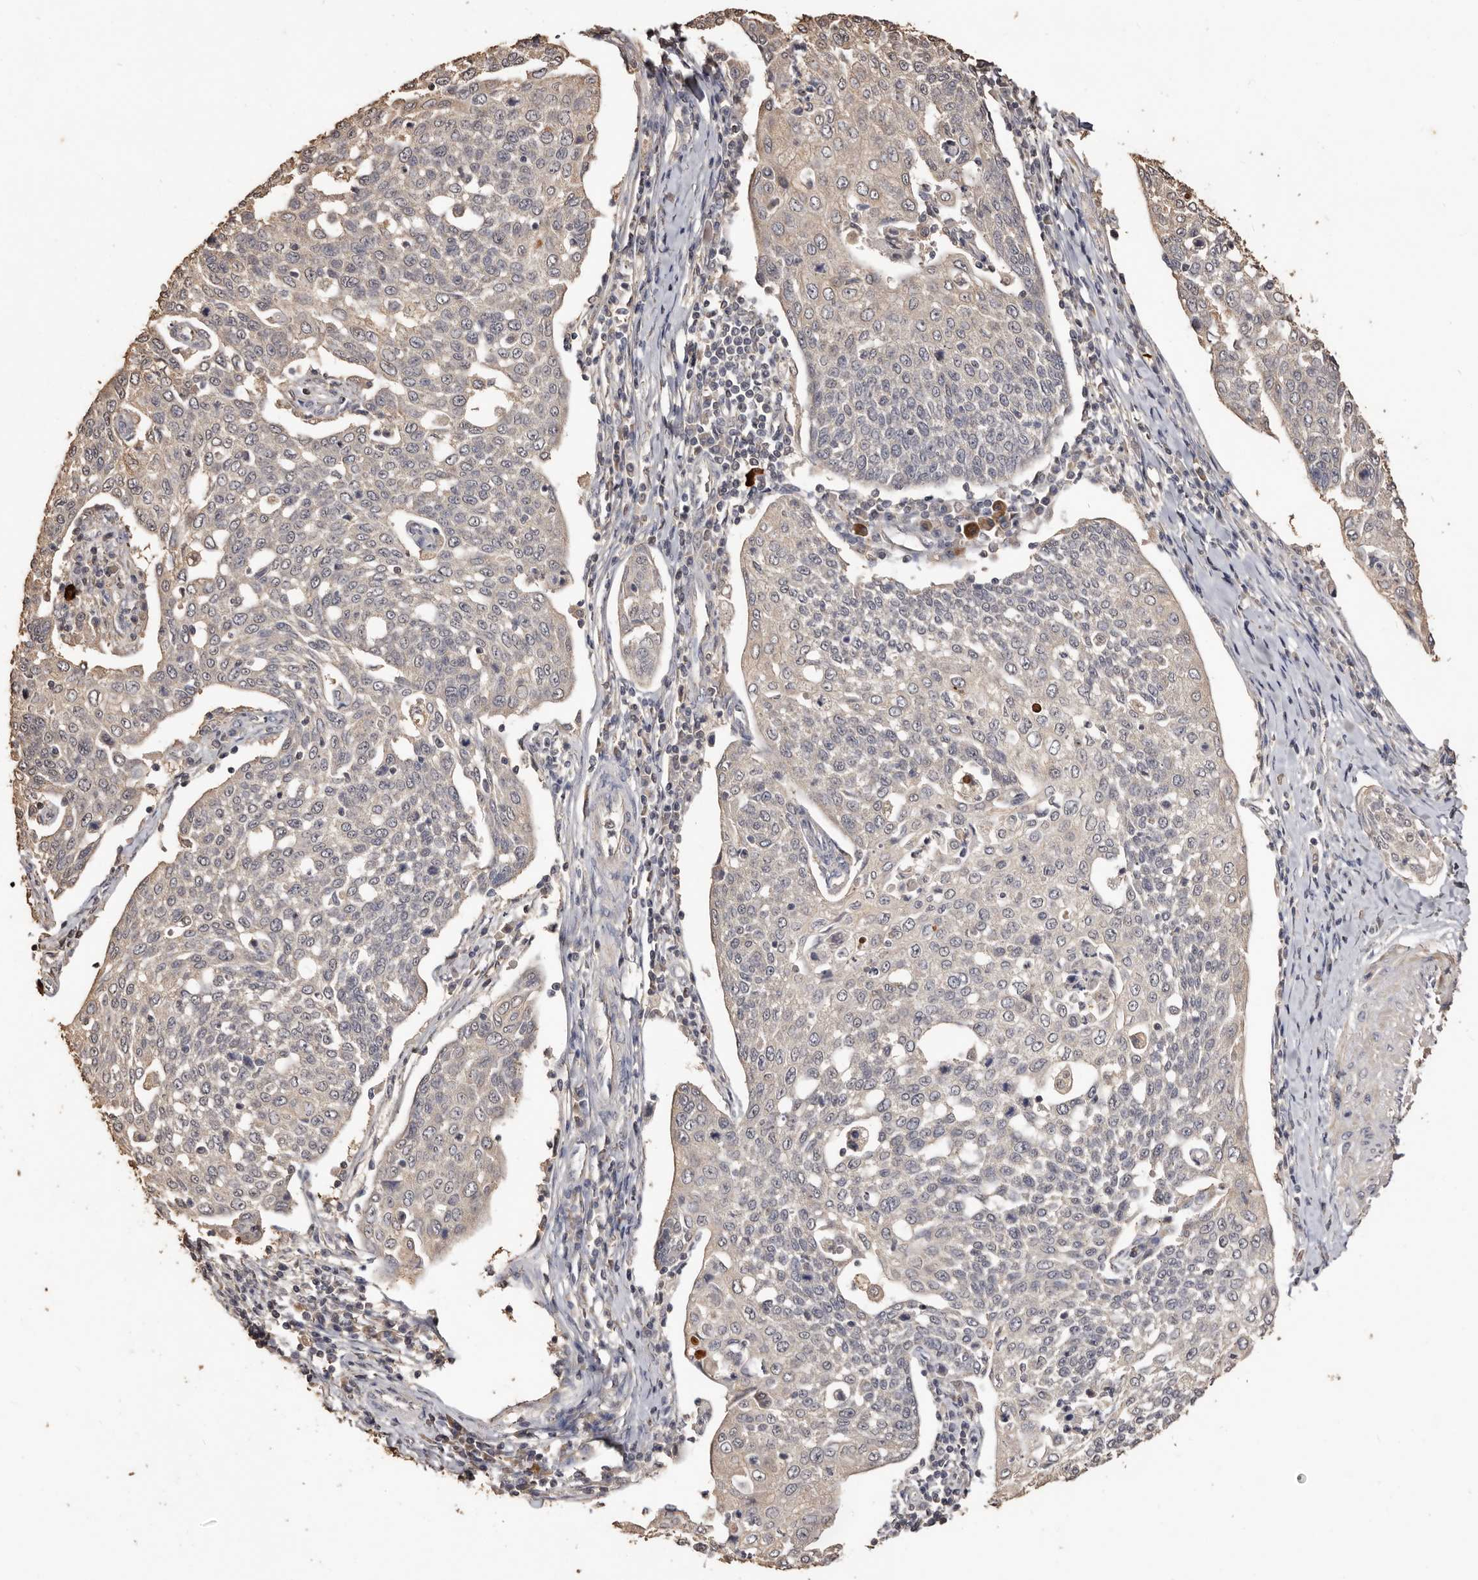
{"staining": {"intensity": "negative", "quantity": "none", "location": "none"}, "tissue": "cervical cancer", "cell_type": "Tumor cells", "image_type": "cancer", "snomed": [{"axis": "morphology", "description": "Squamous cell carcinoma, NOS"}, {"axis": "topography", "description": "Cervix"}], "caption": "This is a micrograph of immunohistochemistry staining of cervical squamous cell carcinoma, which shows no expression in tumor cells. The staining is performed using DAB brown chromogen with nuclei counter-stained in using hematoxylin.", "gene": "INAVA", "patient": {"sex": "female", "age": 34}}